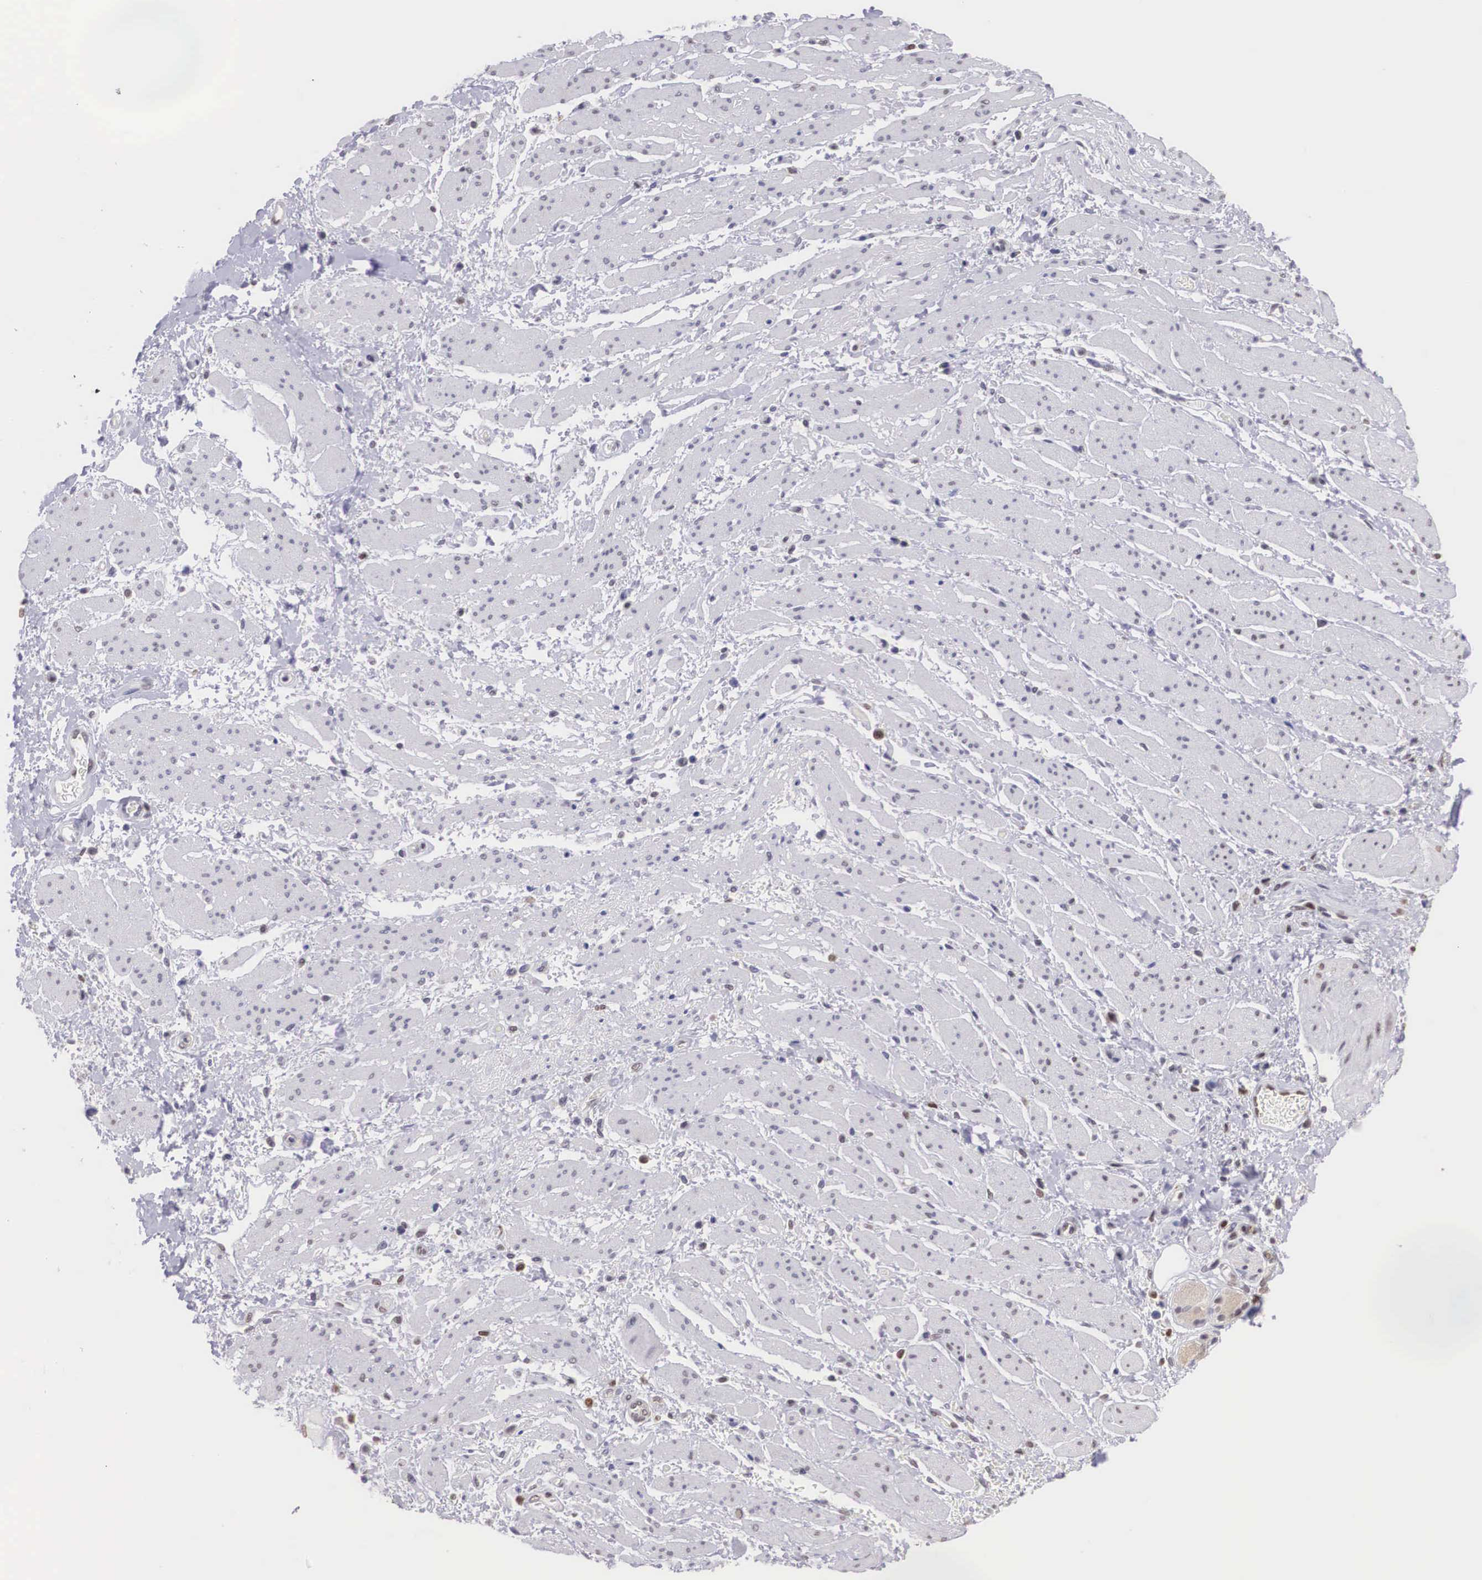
{"staining": {"intensity": "weak", "quantity": "<25%", "location": "nuclear"}, "tissue": "stomach cancer", "cell_type": "Tumor cells", "image_type": "cancer", "snomed": [{"axis": "morphology", "description": "Adenocarcinoma, NOS"}, {"axis": "topography", "description": "Pancreas"}, {"axis": "topography", "description": "Stomach, upper"}], "caption": "IHC of stomach cancer exhibits no expression in tumor cells.", "gene": "ETV6", "patient": {"sex": "male", "age": 77}}